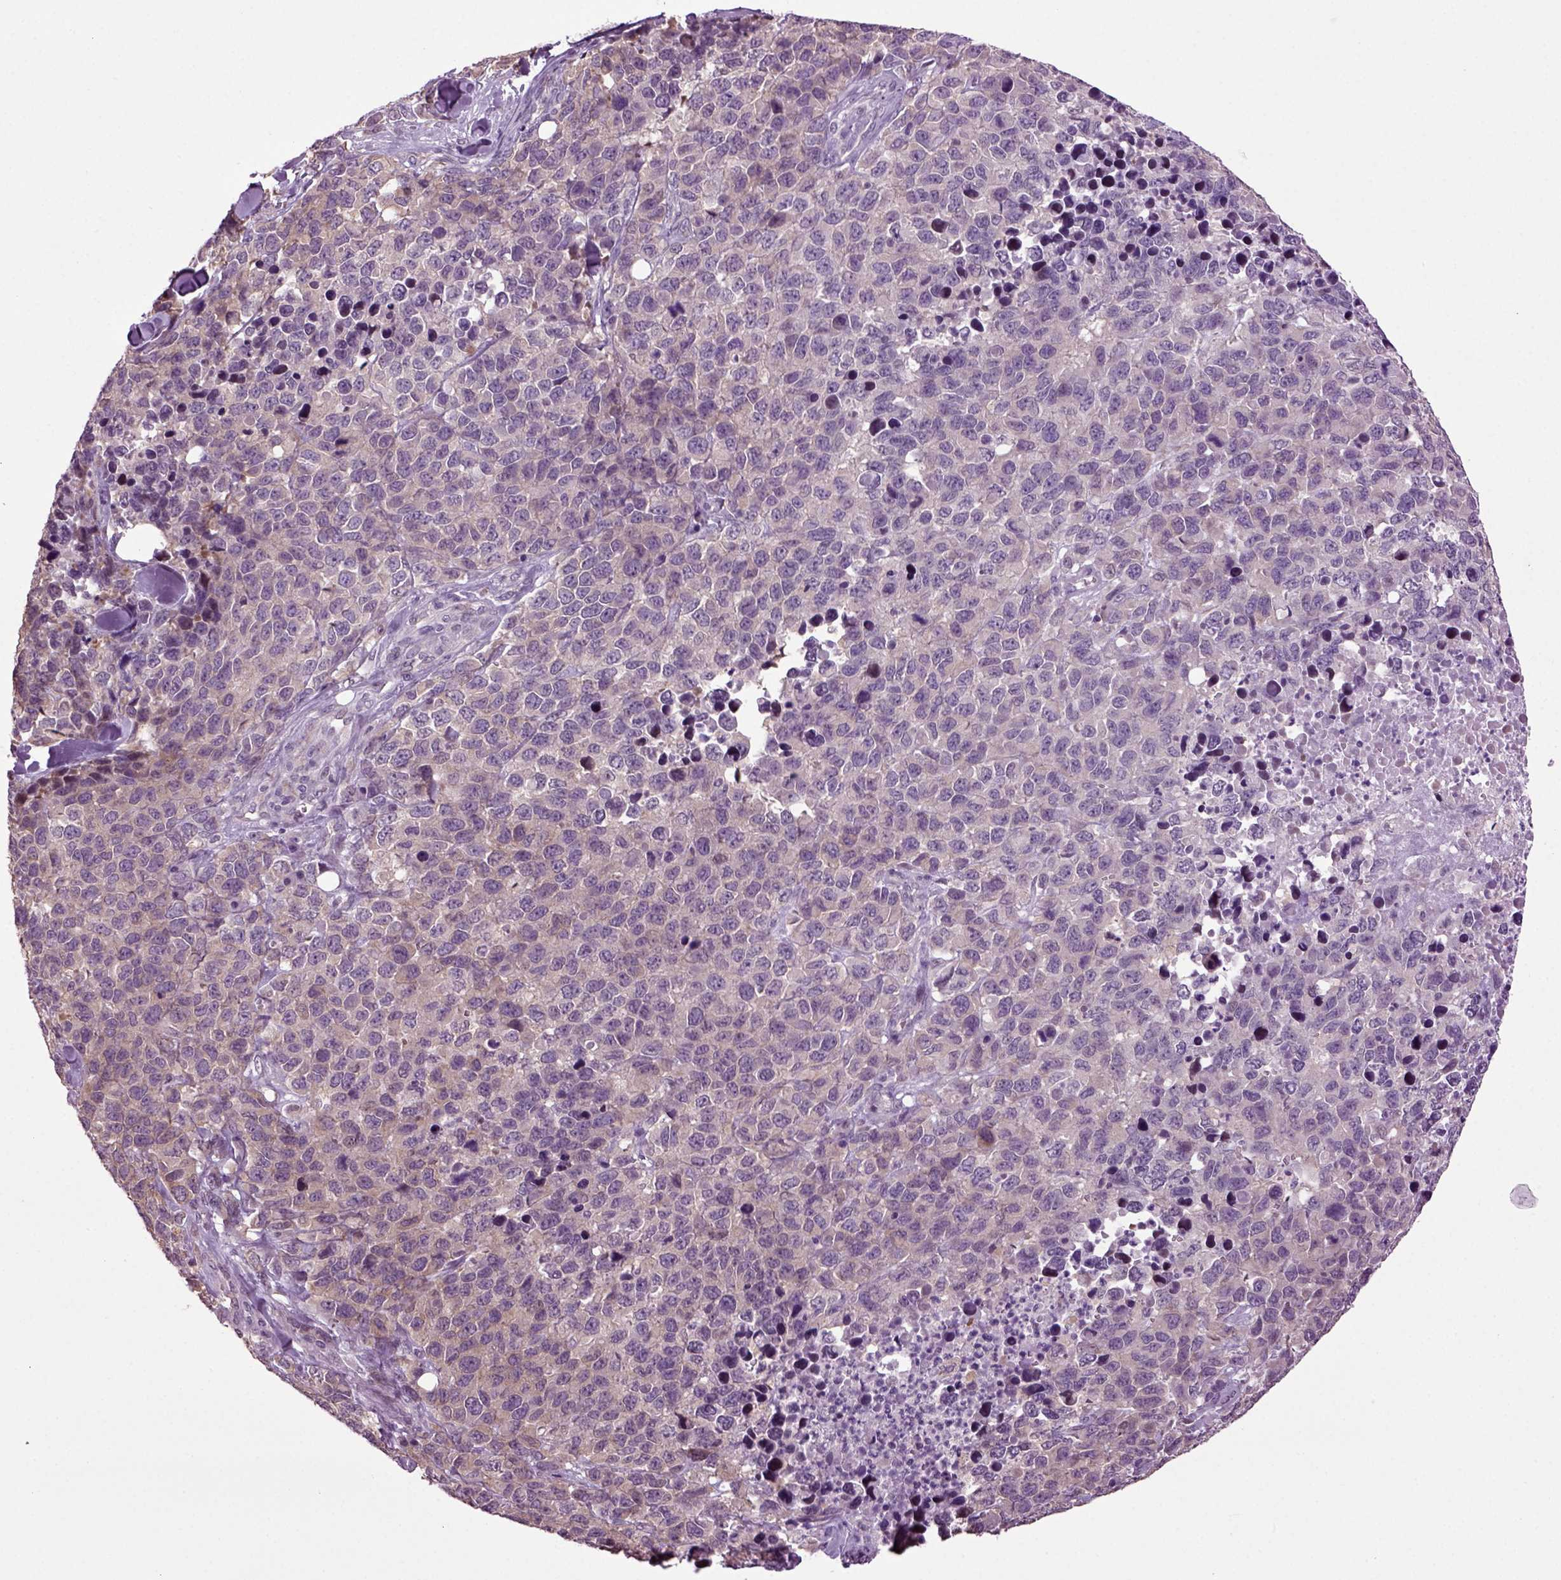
{"staining": {"intensity": "weak", "quantity": "25%-75%", "location": "cytoplasmic/membranous"}, "tissue": "melanoma", "cell_type": "Tumor cells", "image_type": "cancer", "snomed": [{"axis": "morphology", "description": "Malignant melanoma, Metastatic site"}, {"axis": "topography", "description": "Skin"}], "caption": "A brown stain highlights weak cytoplasmic/membranous positivity of a protein in melanoma tumor cells.", "gene": "PLCH2", "patient": {"sex": "male", "age": 84}}